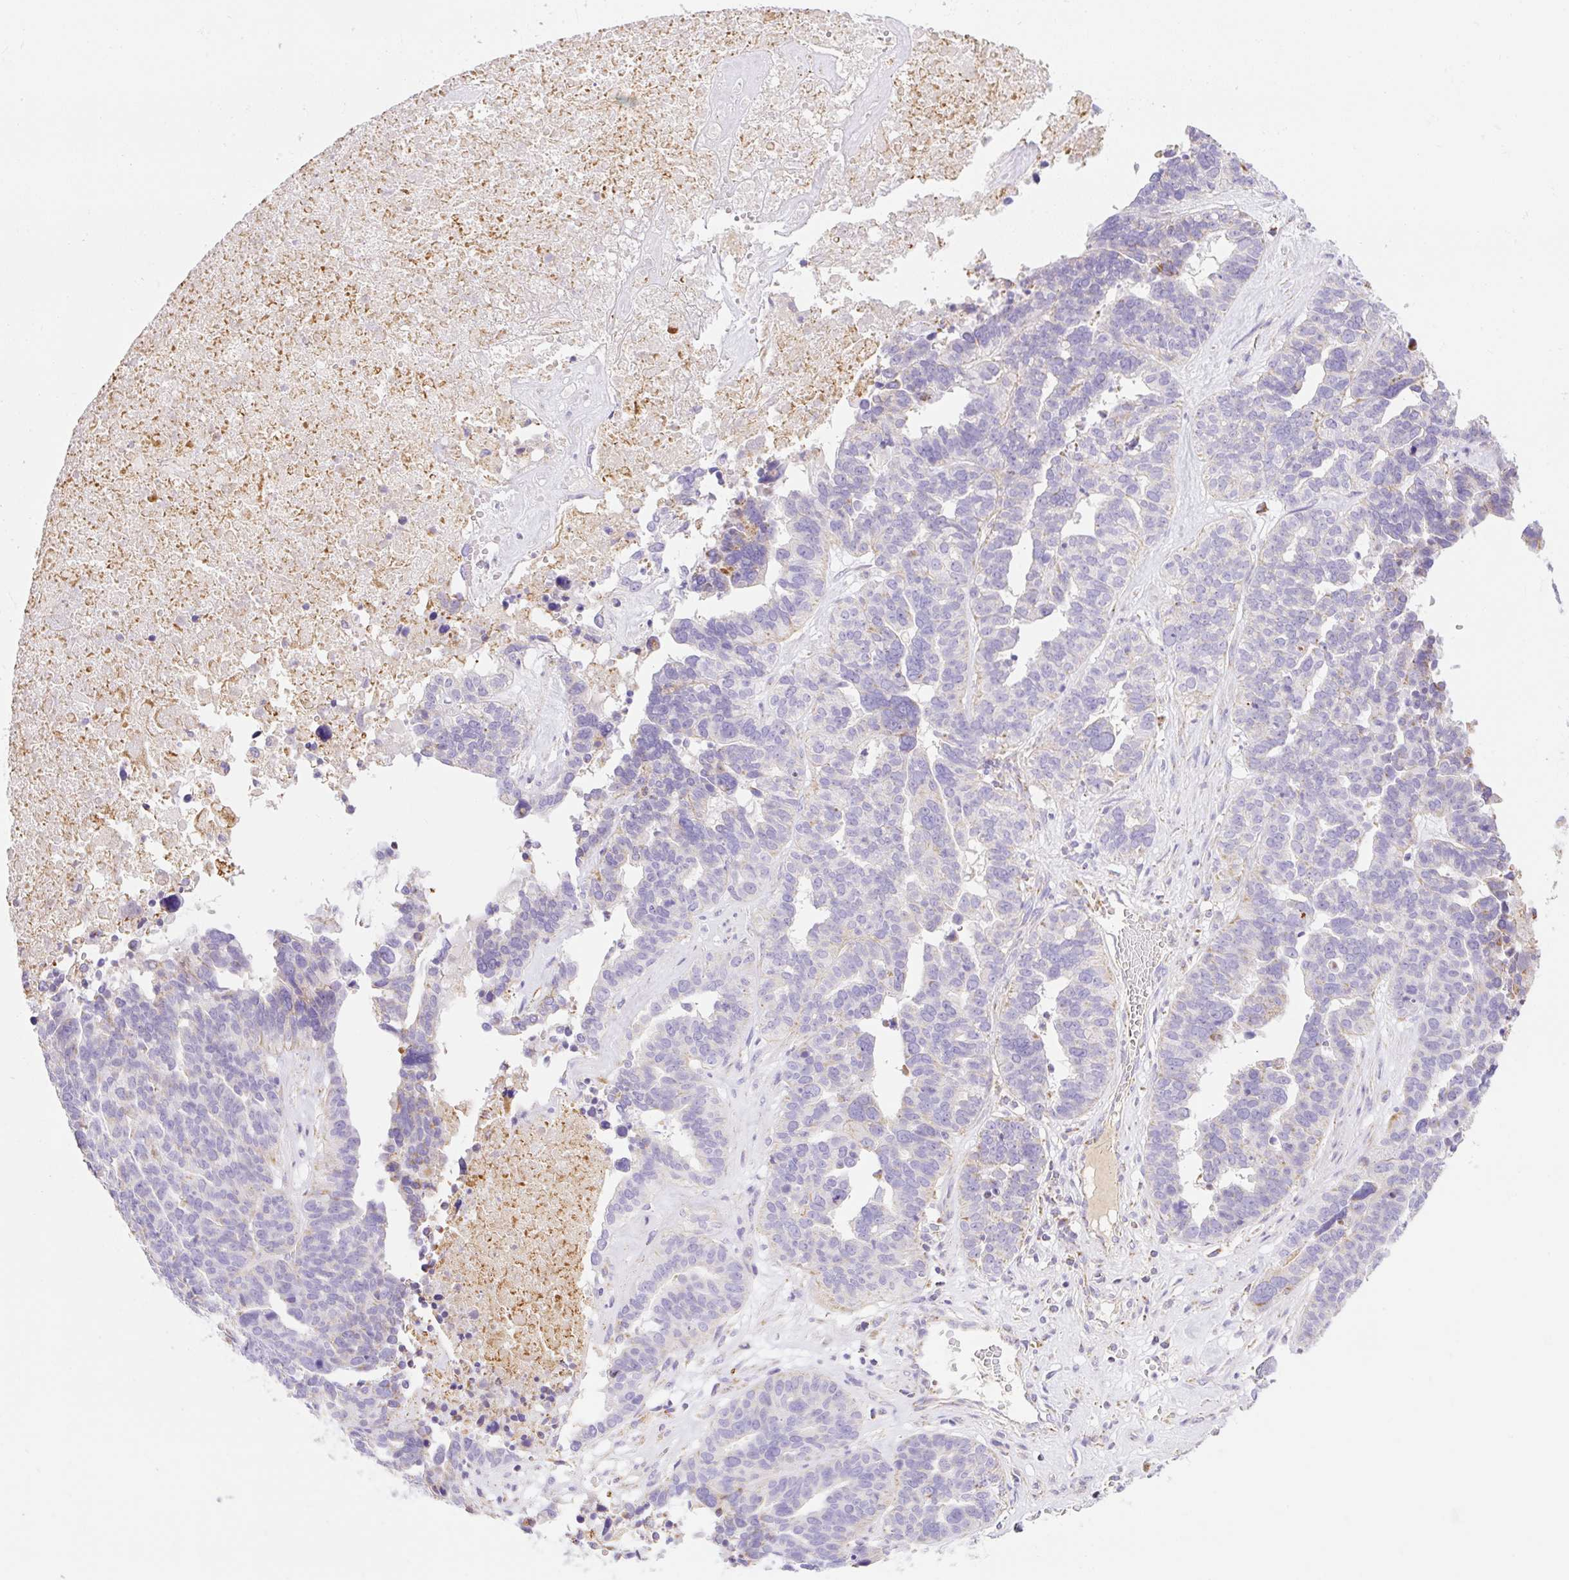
{"staining": {"intensity": "negative", "quantity": "none", "location": "none"}, "tissue": "ovarian cancer", "cell_type": "Tumor cells", "image_type": "cancer", "snomed": [{"axis": "morphology", "description": "Cystadenocarcinoma, serous, NOS"}, {"axis": "topography", "description": "Ovary"}], "caption": "This photomicrograph is of ovarian cancer stained with immunohistochemistry (IHC) to label a protein in brown with the nuclei are counter-stained blue. There is no expression in tumor cells.", "gene": "ETNK2", "patient": {"sex": "female", "age": 59}}